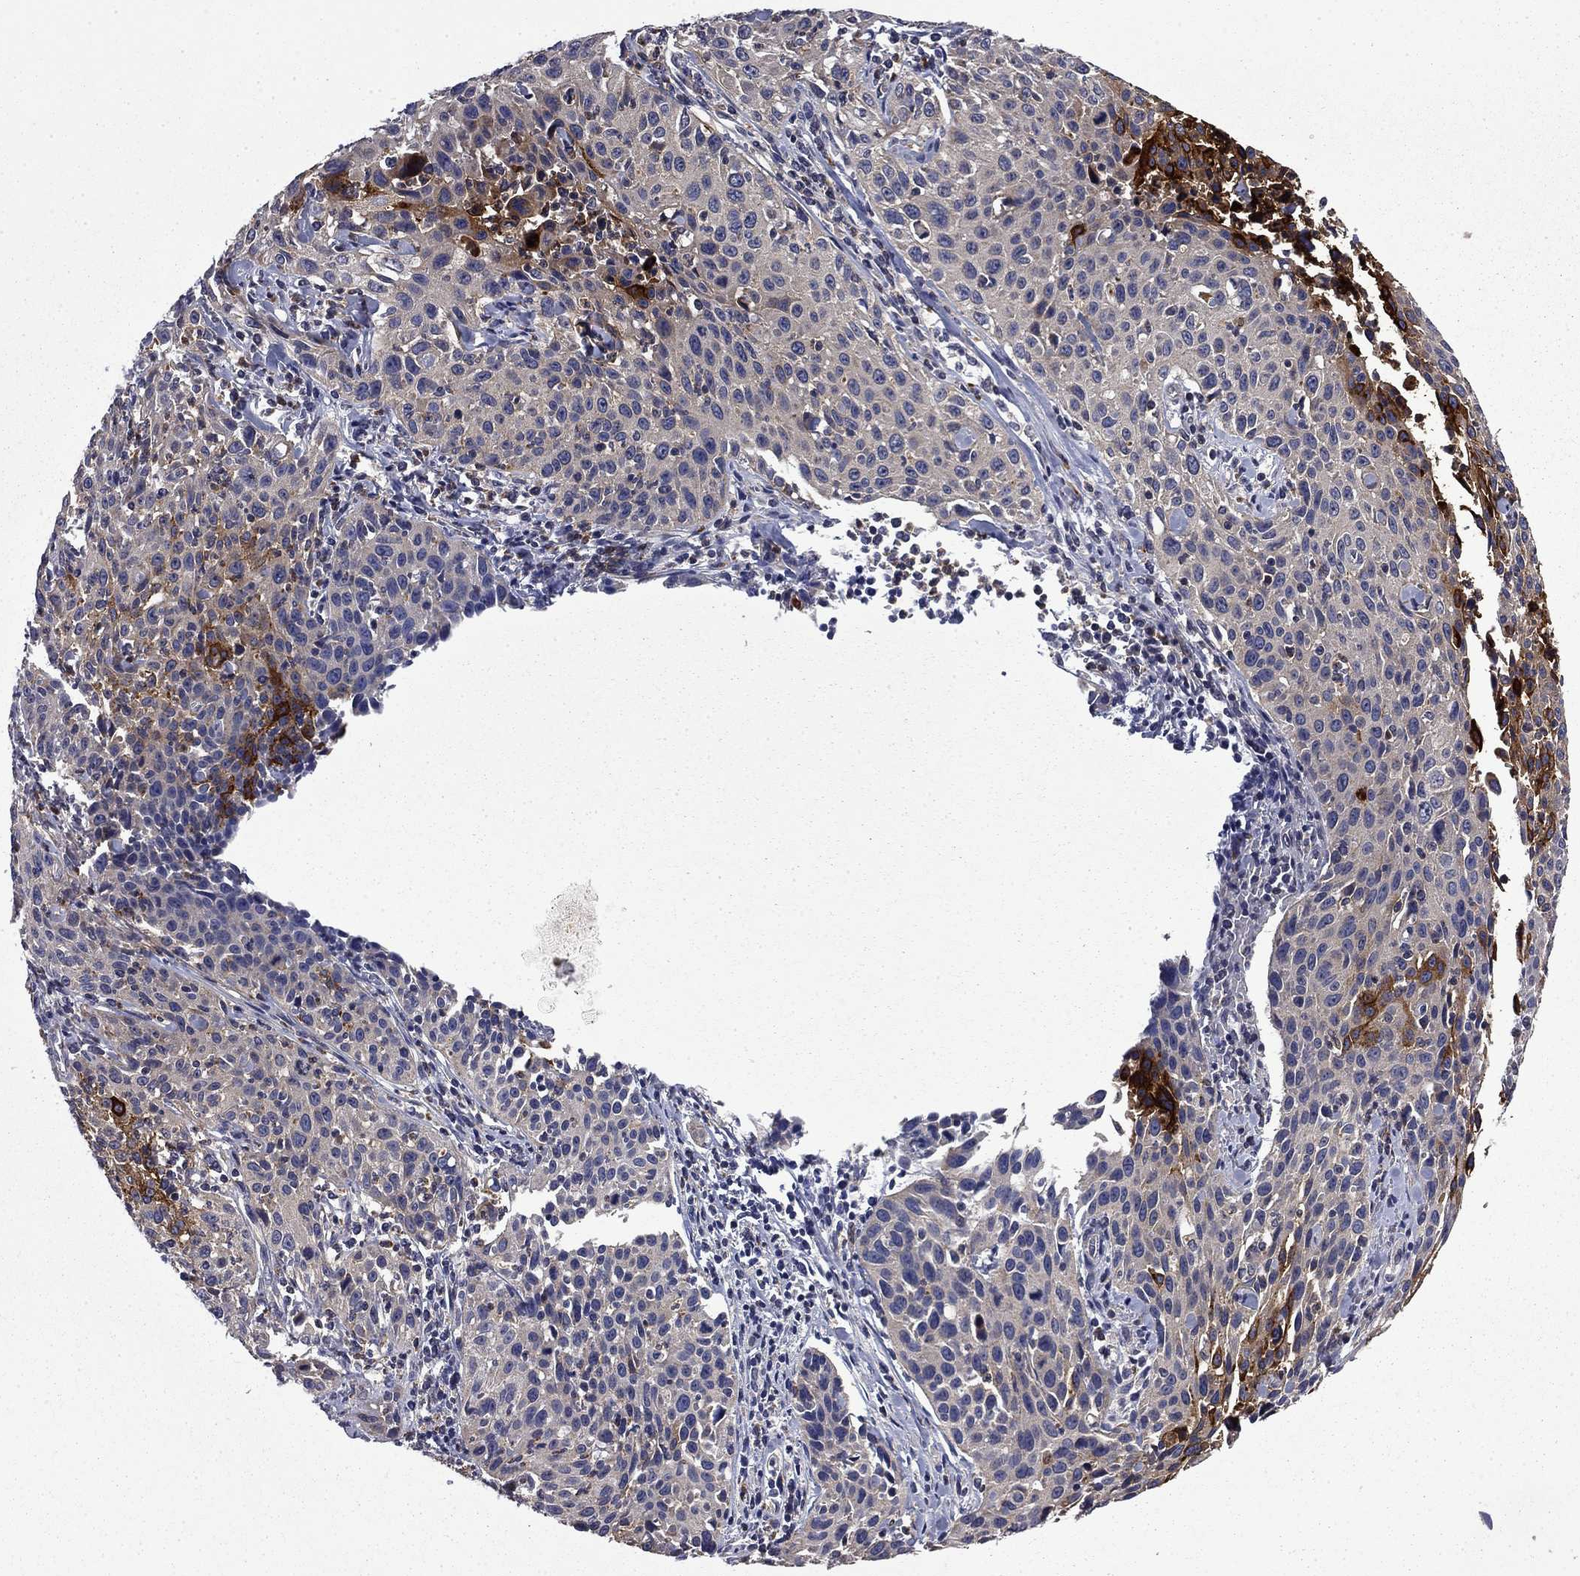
{"staining": {"intensity": "strong", "quantity": "<25%", "location": "cytoplasmic/membranous"}, "tissue": "cervical cancer", "cell_type": "Tumor cells", "image_type": "cancer", "snomed": [{"axis": "morphology", "description": "Squamous cell carcinoma, NOS"}, {"axis": "topography", "description": "Cervix"}], "caption": "This is a histology image of immunohistochemistry (IHC) staining of squamous cell carcinoma (cervical), which shows strong staining in the cytoplasmic/membranous of tumor cells.", "gene": "CEACAM7", "patient": {"sex": "female", "age": 26}}